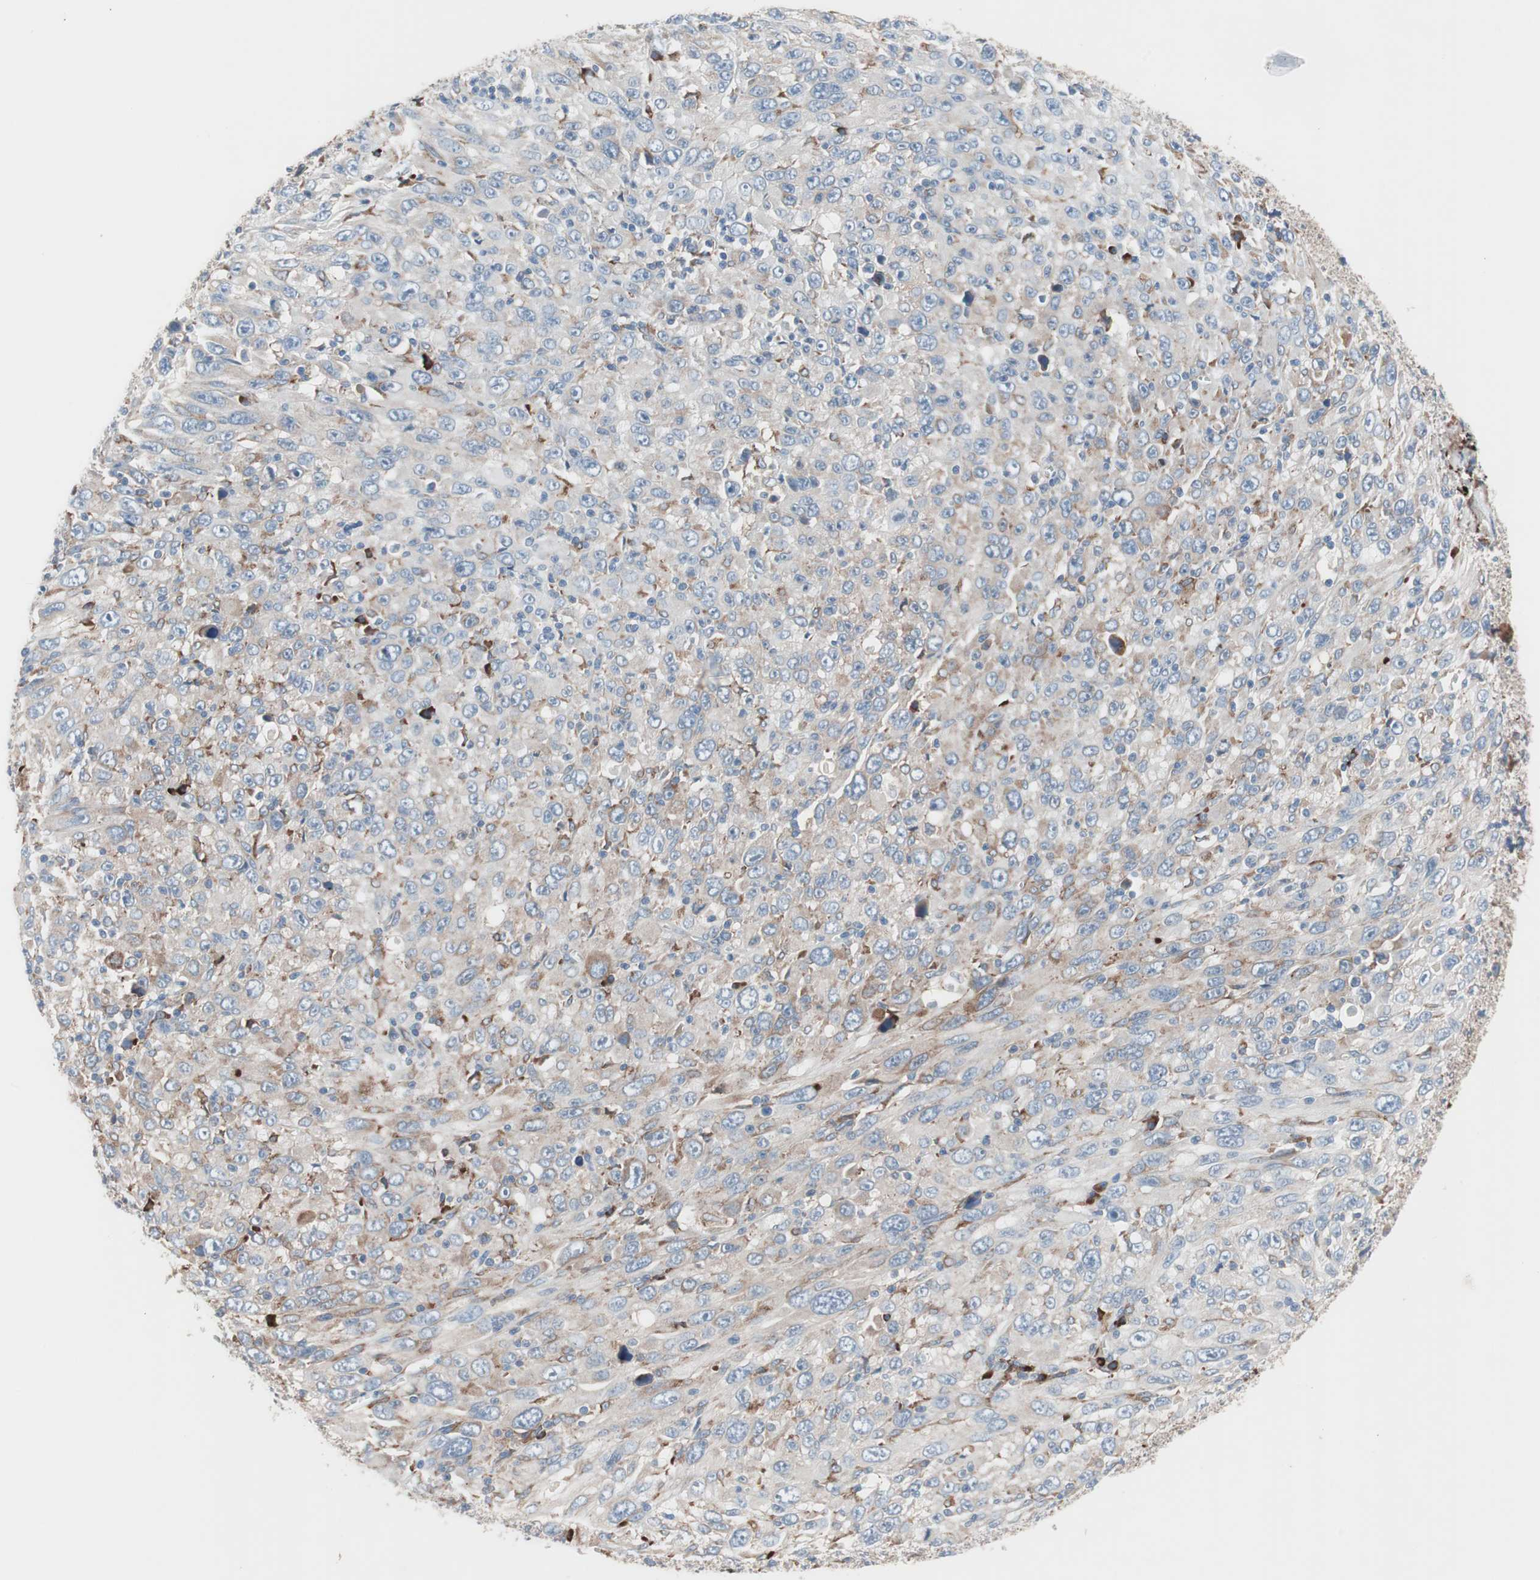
{"staining": {"intensity": "weak", "quantity": "<25%", "location": "cytoplasmic/membranous"}, "tissue": "melanoma", "cell_type": "Tumor cells", "image_type": "cancer", "snomed": [{"axis": "morphology", "description": "Malignant melanoma, Metastatic site"}, {"axis": "topography", "description": "Skin"}], "caption": "Immunohistochemistry (IHC) image of malignant melanoma (metastatic site) stained for a protein (brown), which reveals no staining in tumor cells. Nuclei are stained in blue.", "gene": "SLC27A4", "patient": {"sex": "female", "age": 56}}